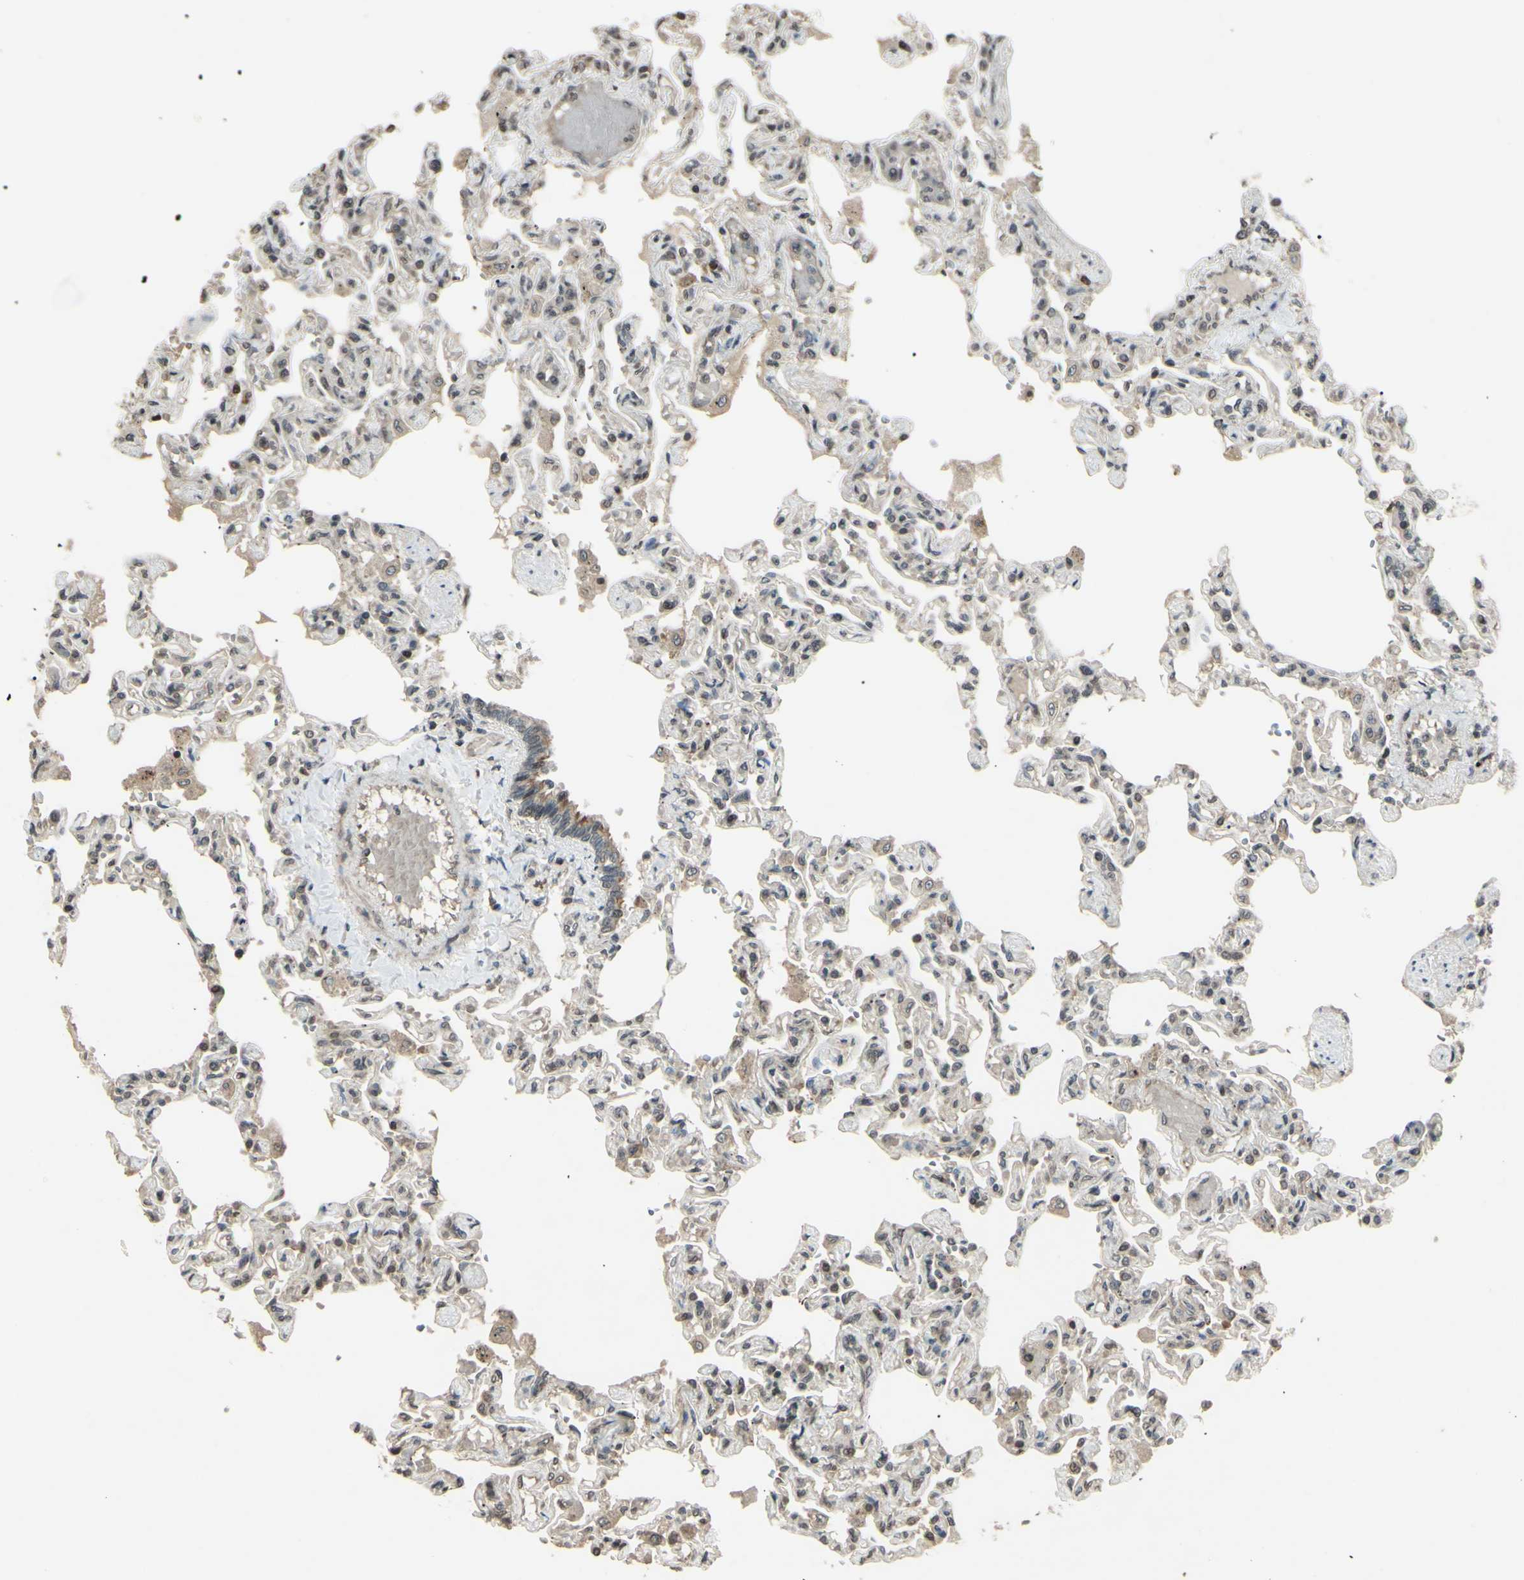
{"staining": {"intensity": "moderate", "quantity": ">75%", "location": "cytoplasmic/membranous,nuclear"}, "tissue": "lung", "cell_type": "Alveolar cells", "image_type": "normal", "snomed": [{"axis": "morphology", "description": "Normal tissue, NOS"}, {"axis": "topography", "description": "Lung"}], "caption": "Immunohistochemistry (IHC) micrograph of normal lung stained for a protein (brown), which exhibits medium levels of moderate cytoplasmic/membranous,nuclear expression in about >75% of alveolar cells.", "gene": "BLNK", "patient": {"sex": "male", "age": 21}}